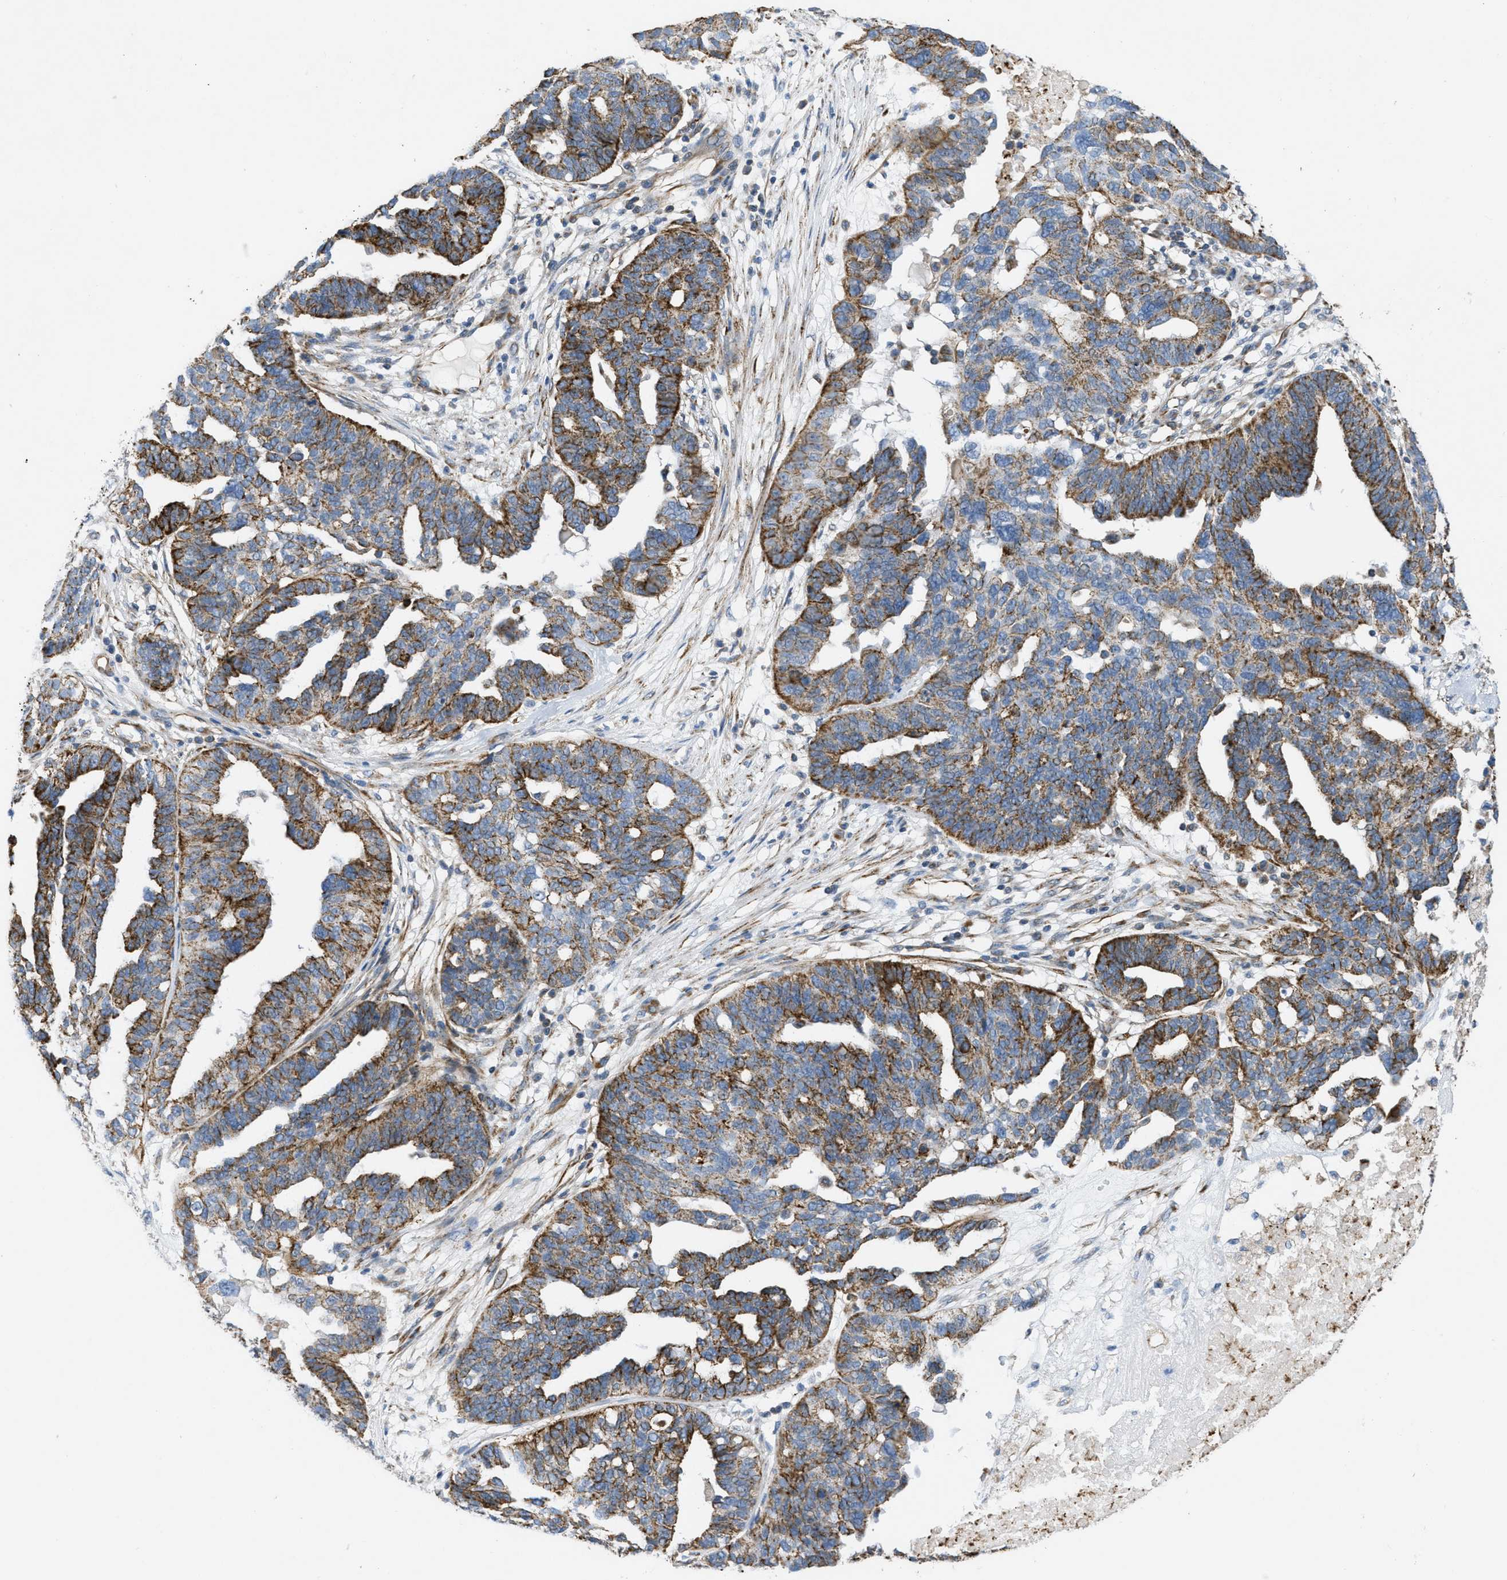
{"staining": {"intensity": "strong", "quantity": ">75%", "location": "cytoplasmic/membranous"}, "tissue": "ovarian cancer", "cell_type": "Tumor cells", "image_type": "cancer", "snomed": [{"axis": "morphology", "description": "Cystadenocarcinoma, serous, NOS"}, {"axis": "topography", "description": "Ovary"}], "caption": "Immunohistochemical staining of human ovarian serous cystadenocarcinoma exhibits high levels of strong cytoplasmic/membranous staining in about >75% of tumor cells.", "gene": "BTN3A1", "patient": {"sex": "female", "age": 59}}